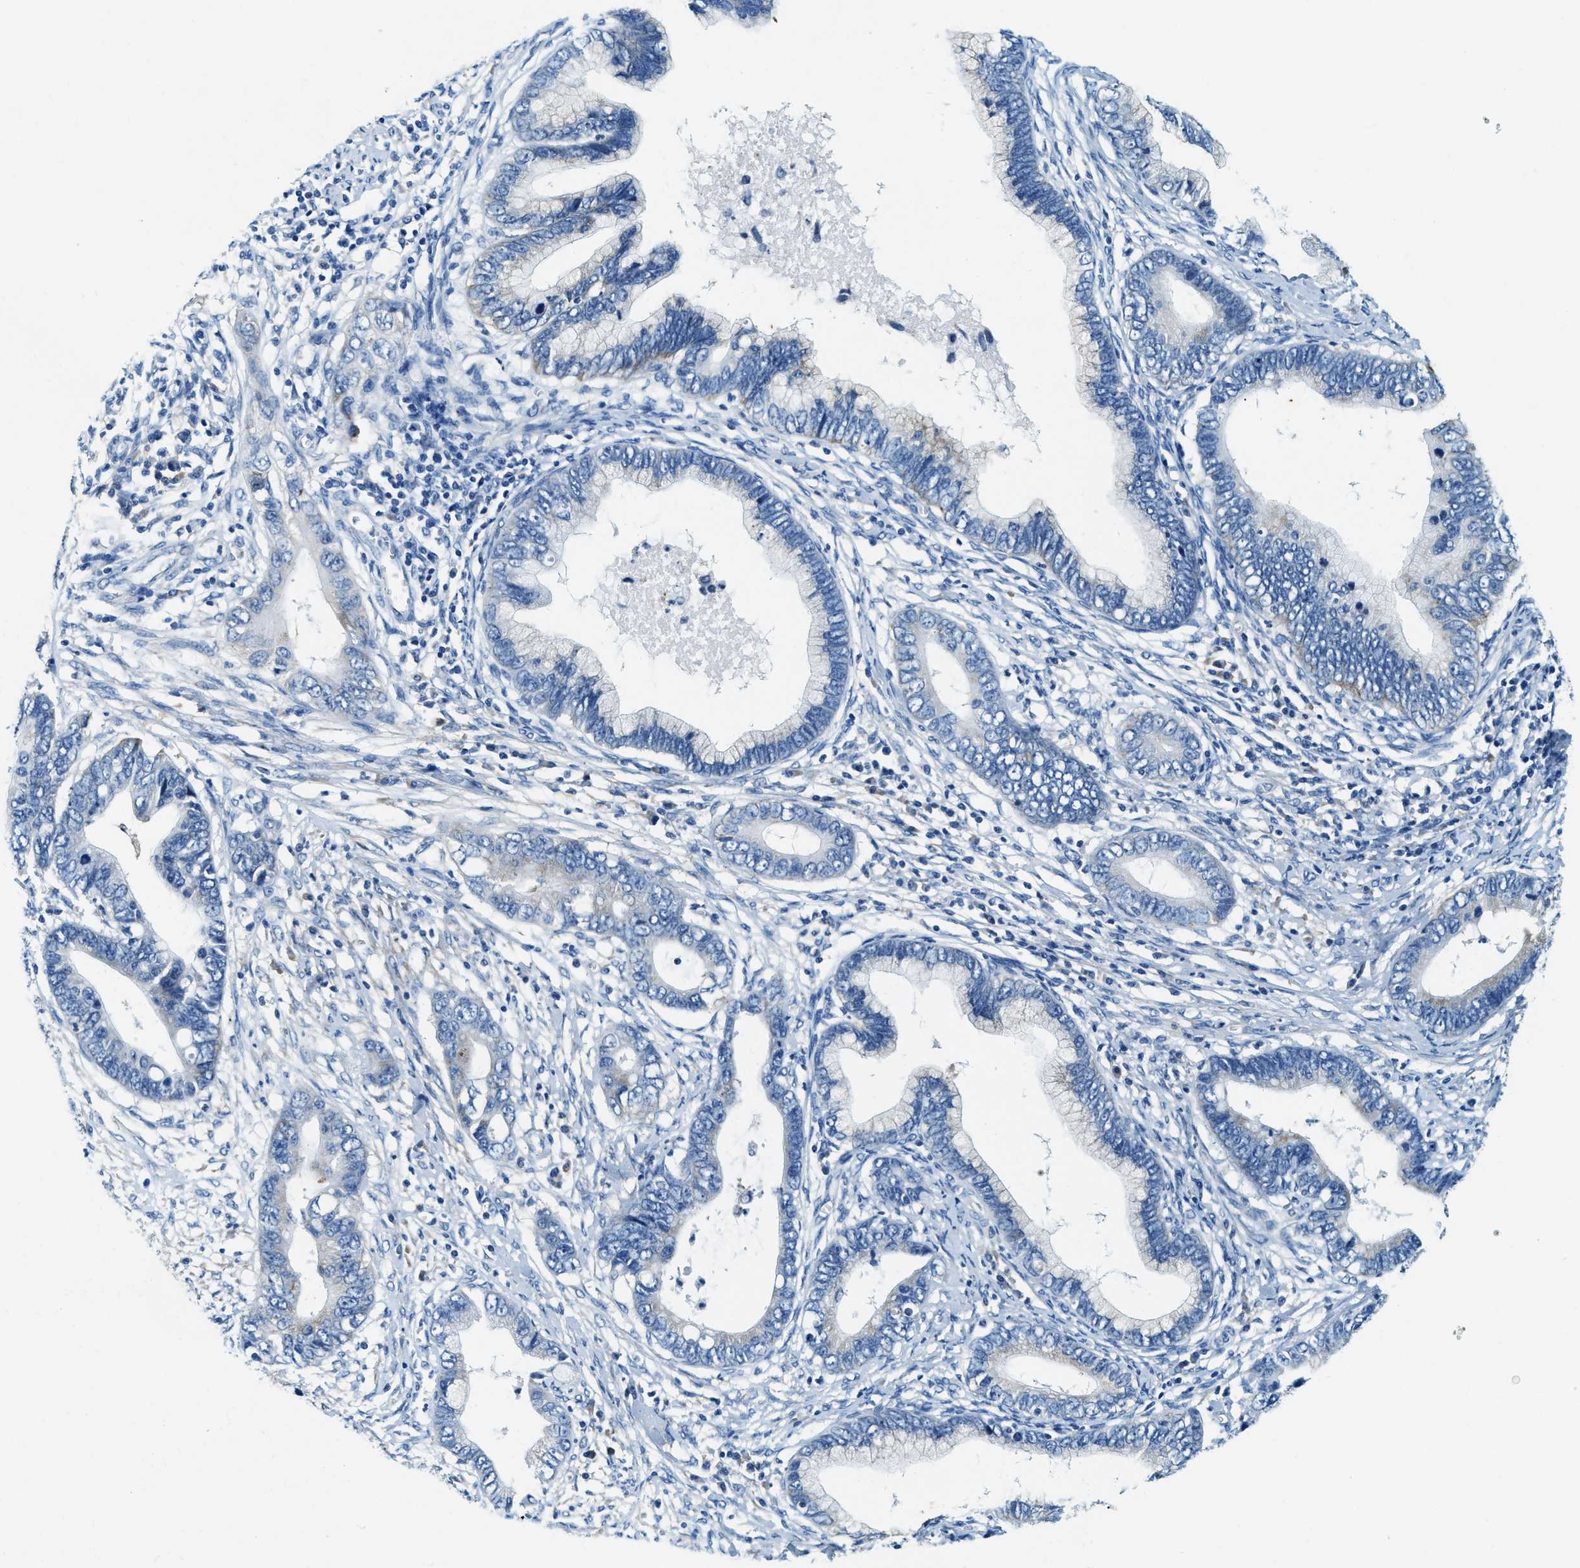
{"staining": {"intensity": "negative", "quantity": "none", "location": "none"}, "tissue": "cervical cancer", "cell_type": "Tumor cells", "image_type": "cancer", "snomed": [{"axis": "morphology", "description": "Adenocarcinoma, NOS"}, {"axis": "topography", "description": "Cervix"}], "caption": "The IHC histopathology image has no significant staining in tumor cells of cervical cancer tissue. The staining was performed using DAB (3,3'-diaminobenzidine) to visualize the protein expression in brown, while the nuclei were stained in blue with hematoxylin (Magnification: 20x).", "gene": "EIF2AK2", "patient": {"sex": "female", "age": 44}}